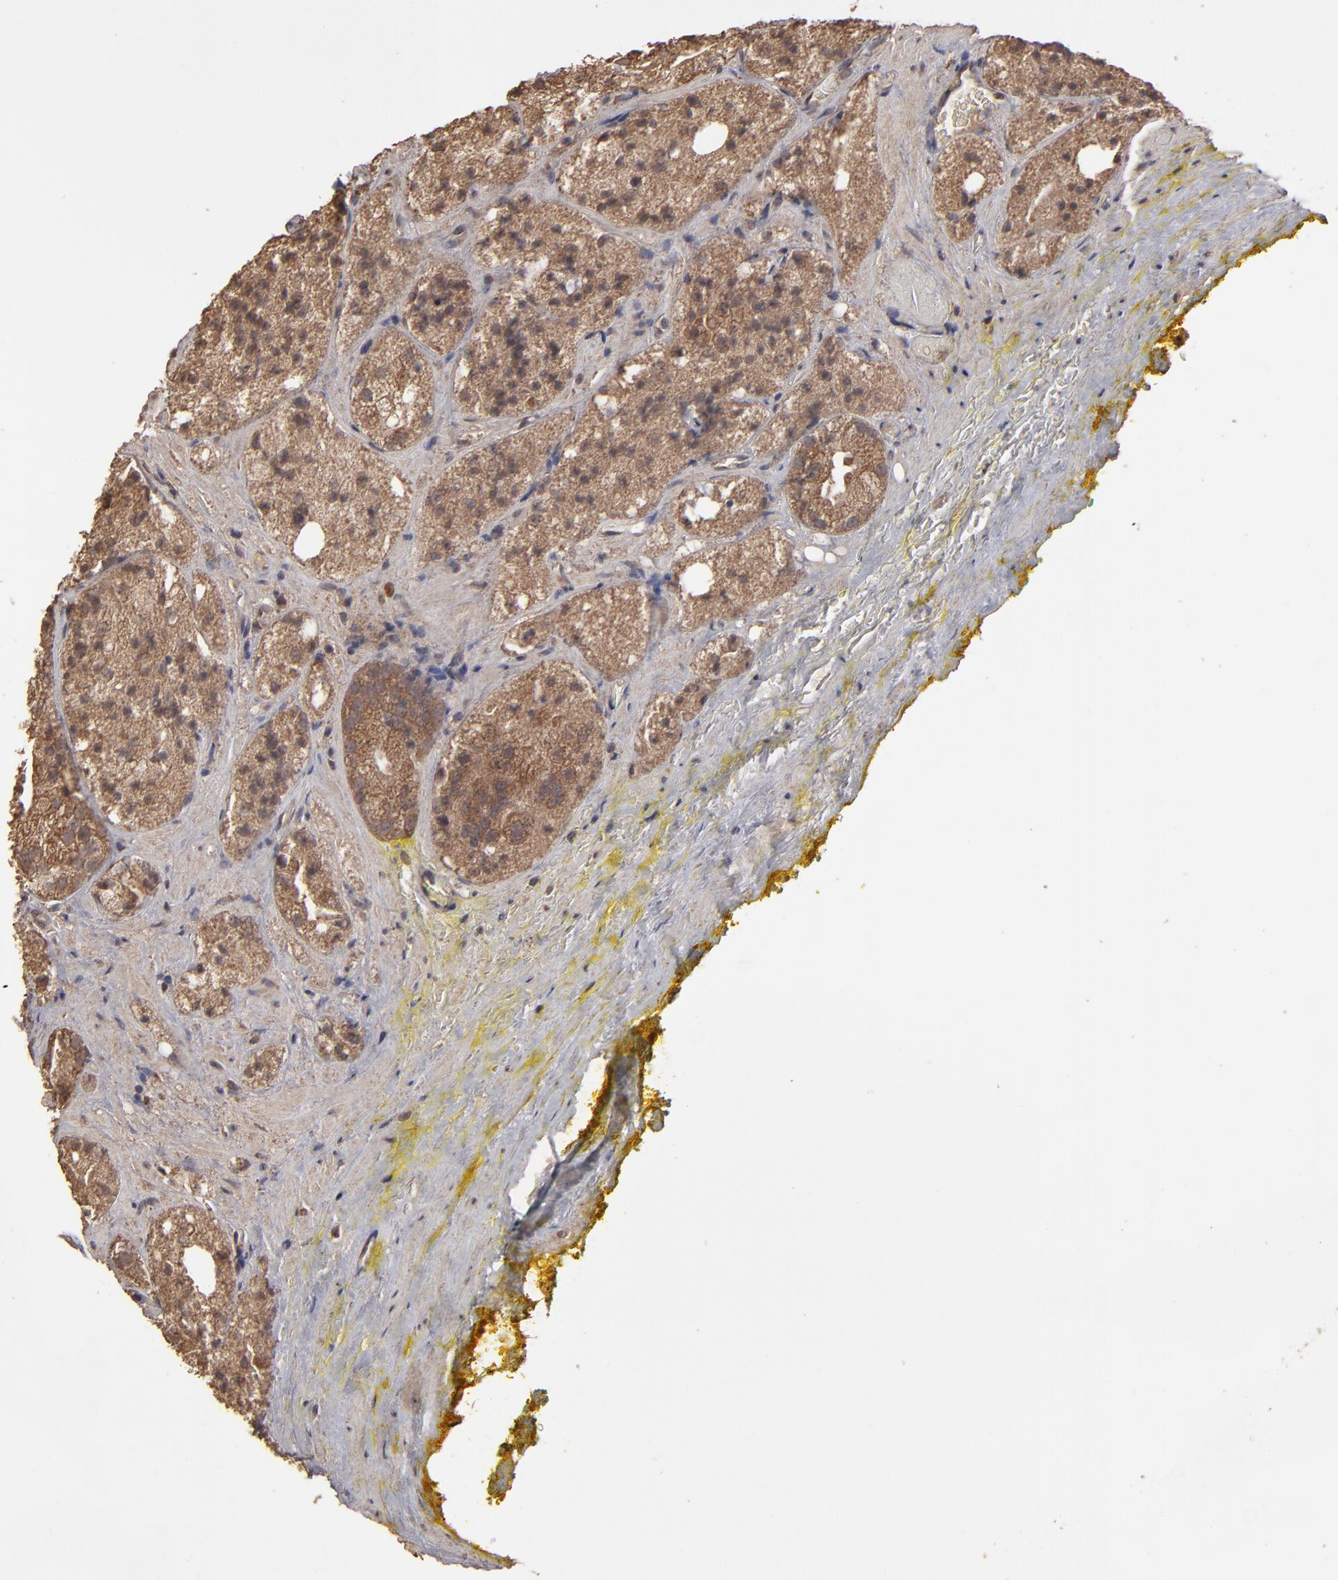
{"staining": {"intensity": "moderate", "quantity": ">75%", "location": "cytoplasmic/membranous"}, "tissue": "prostate cancer", "cell_type": "Tumor cells", "image_type": "cancer", "snomed": [{"axis": "morphology", "description": "Adenocarcinoma, Low grade"}, {"axis": "topography", "description": "Prostate"}], "caption": "A medium amount of moderate cytoplasmic/membranous expression is identified in about >75% of tumor cells in low-grade adenocarcinoma (prostate) tissue.", "gene": "MMP2", "patient": {"sex": "male", "age": 60}}